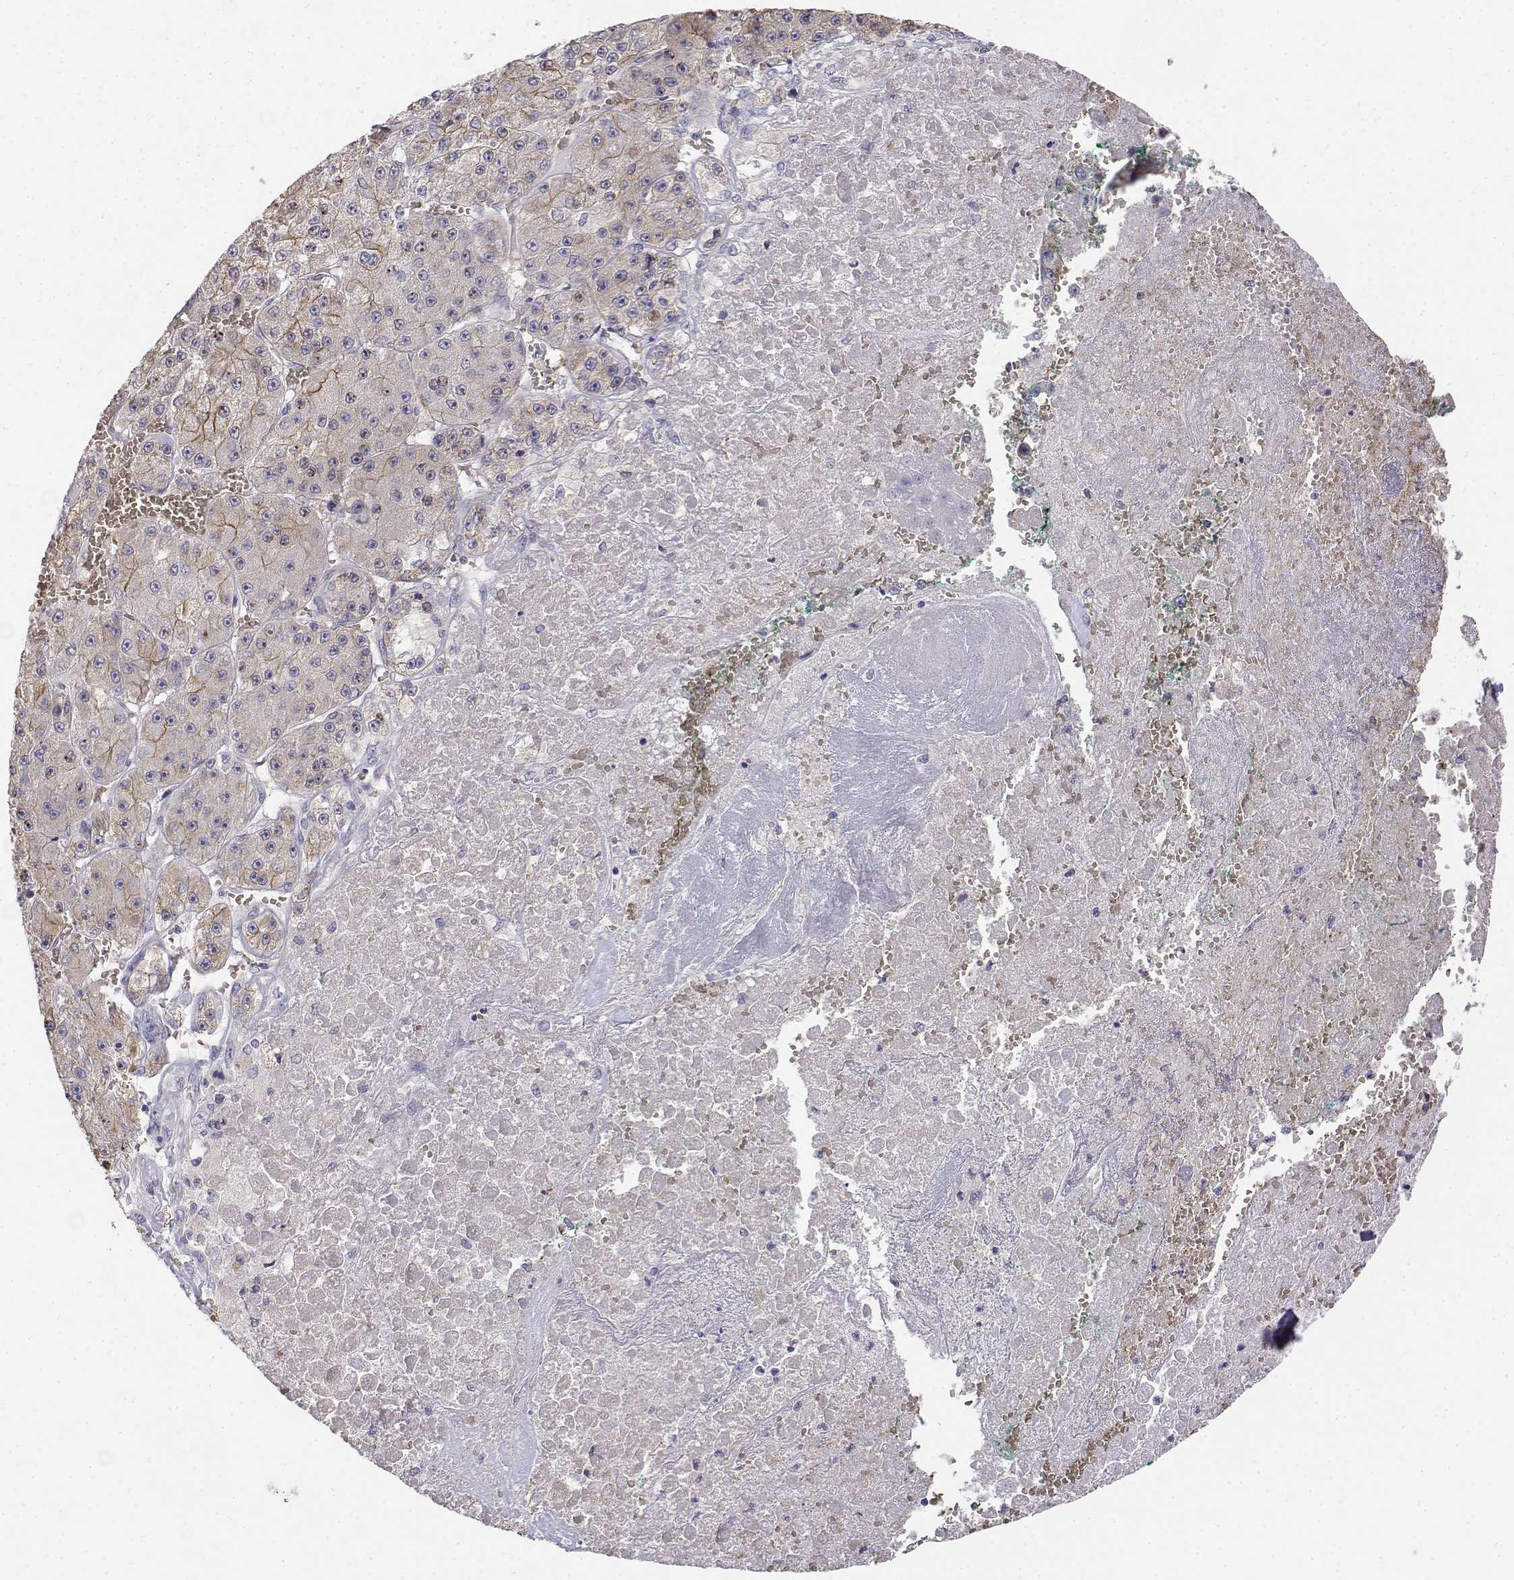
{"staining": {"intensity": "moderate", "quantity": "25%-75%", "location": "cytoplasmic/membranous"}, "tissue": "liver cancer", "cell_type": "Tumor cells", "image_type": "cancer", "snomed": [{"axis": "morphology", "description": "Carcinoma, Hepatocellular, NOS"}, {"axis": "topography", "description": "Liver"}], "caption": "Protein staining of liver cancer (hepatocellular carcinoma) tissue displays moderate cytoplasmic/membranous staining in approximately 25%-75% of tumor cells. (IHC, brightfield microscopy, high magnification).", "gene": "CADM1", "patient": {"sex": "female", "age": 73}}